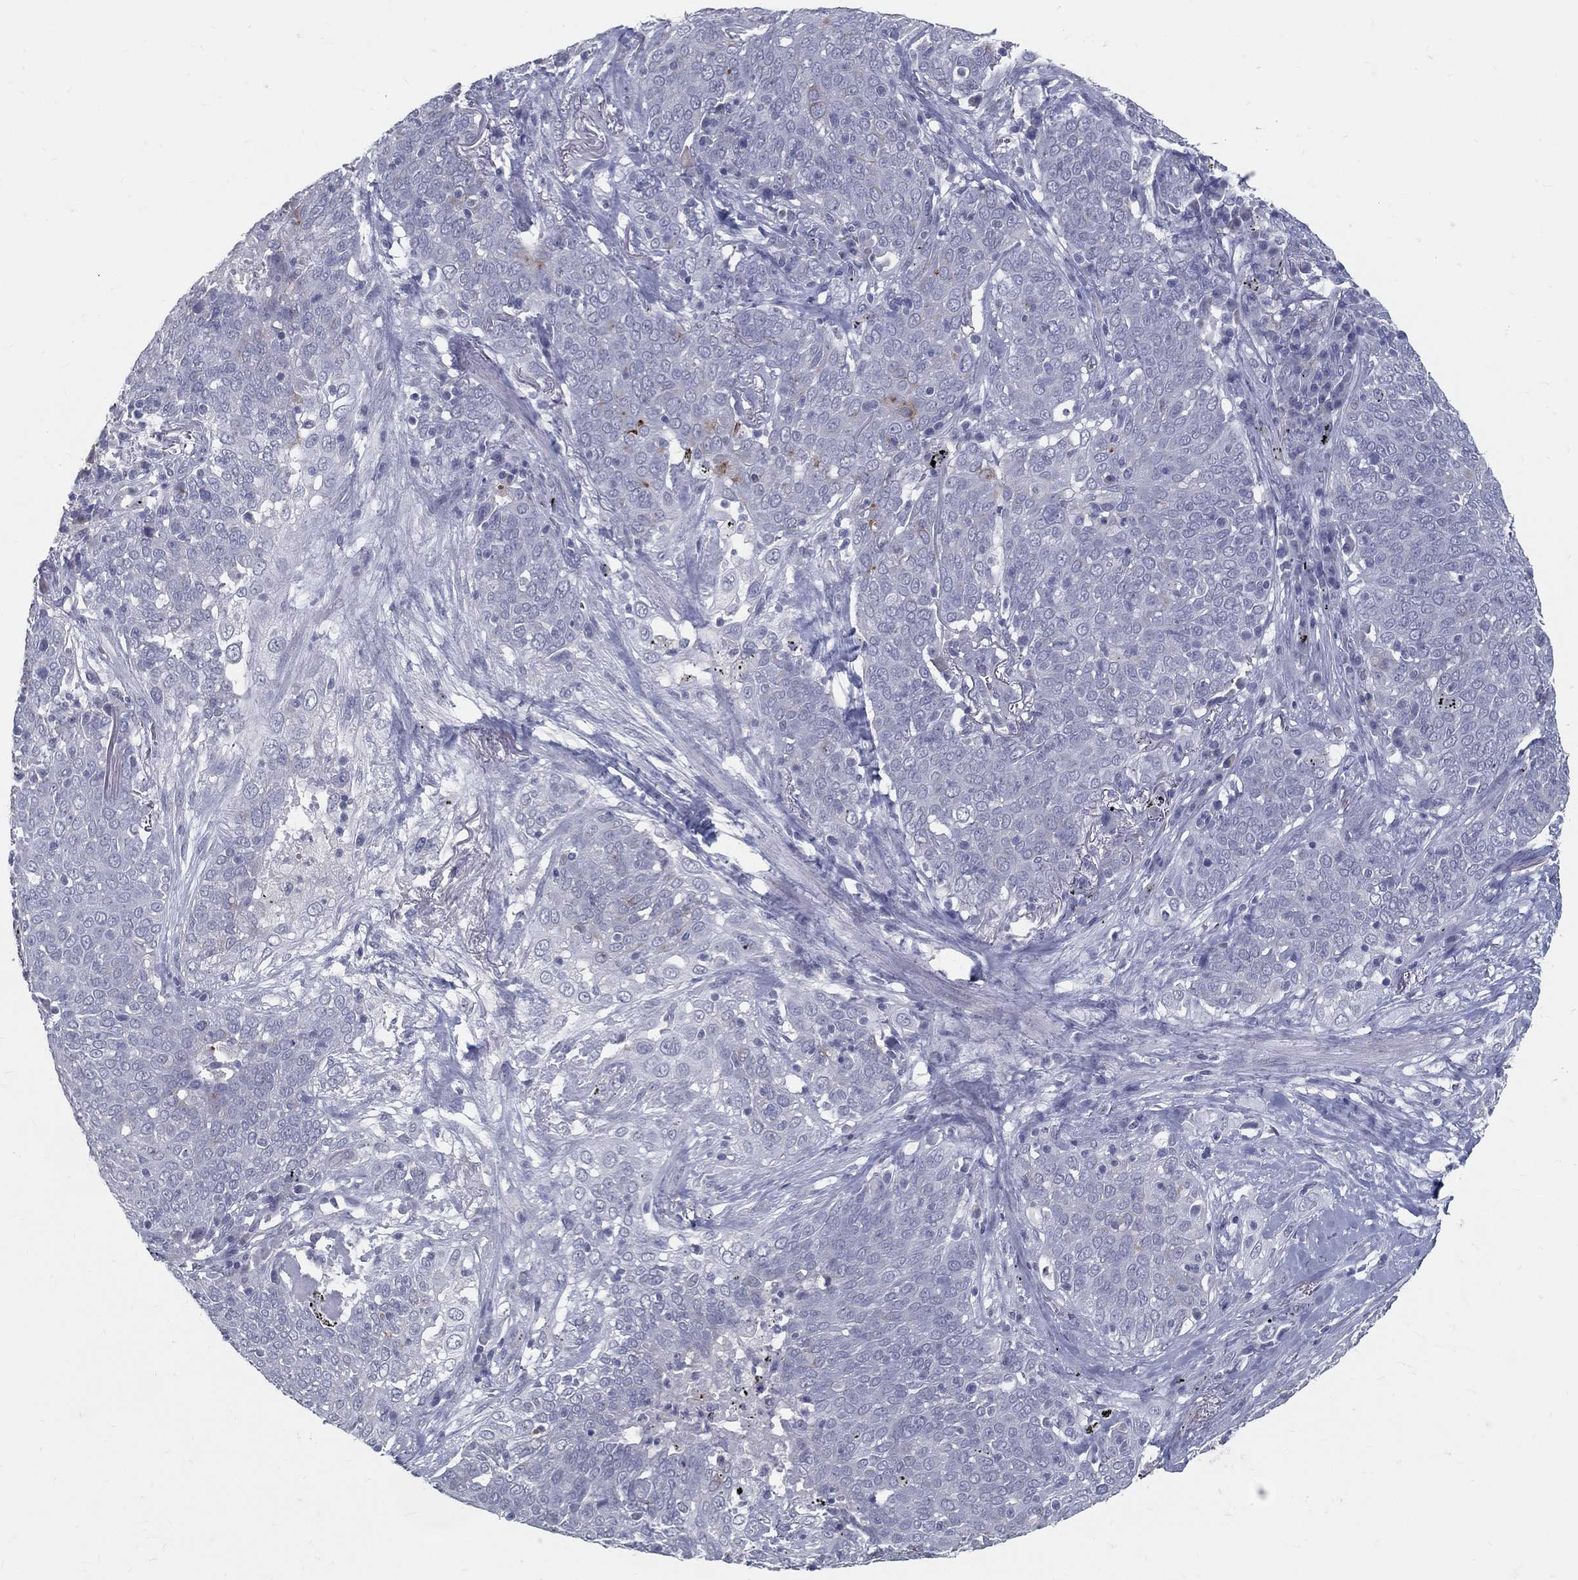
{"staining": {"intensity": "negative", "quantity": "none", "location": "none"}, "tissue": "lung cancer", "cell_type": "Tumor cells", "image_type": "cancer", "snomed": [{"axis": "morphology", "description": "Squamous cell carcinoma, NOS"}, {"axis": "topography", "description": "Lung"}], "caption": "This is an IHC micrograph of human lung squamous cell carcinoma. There is no staining in tumor cells.", "gene": "ACE2", "patient": {"sex": "male", "age": 82}}